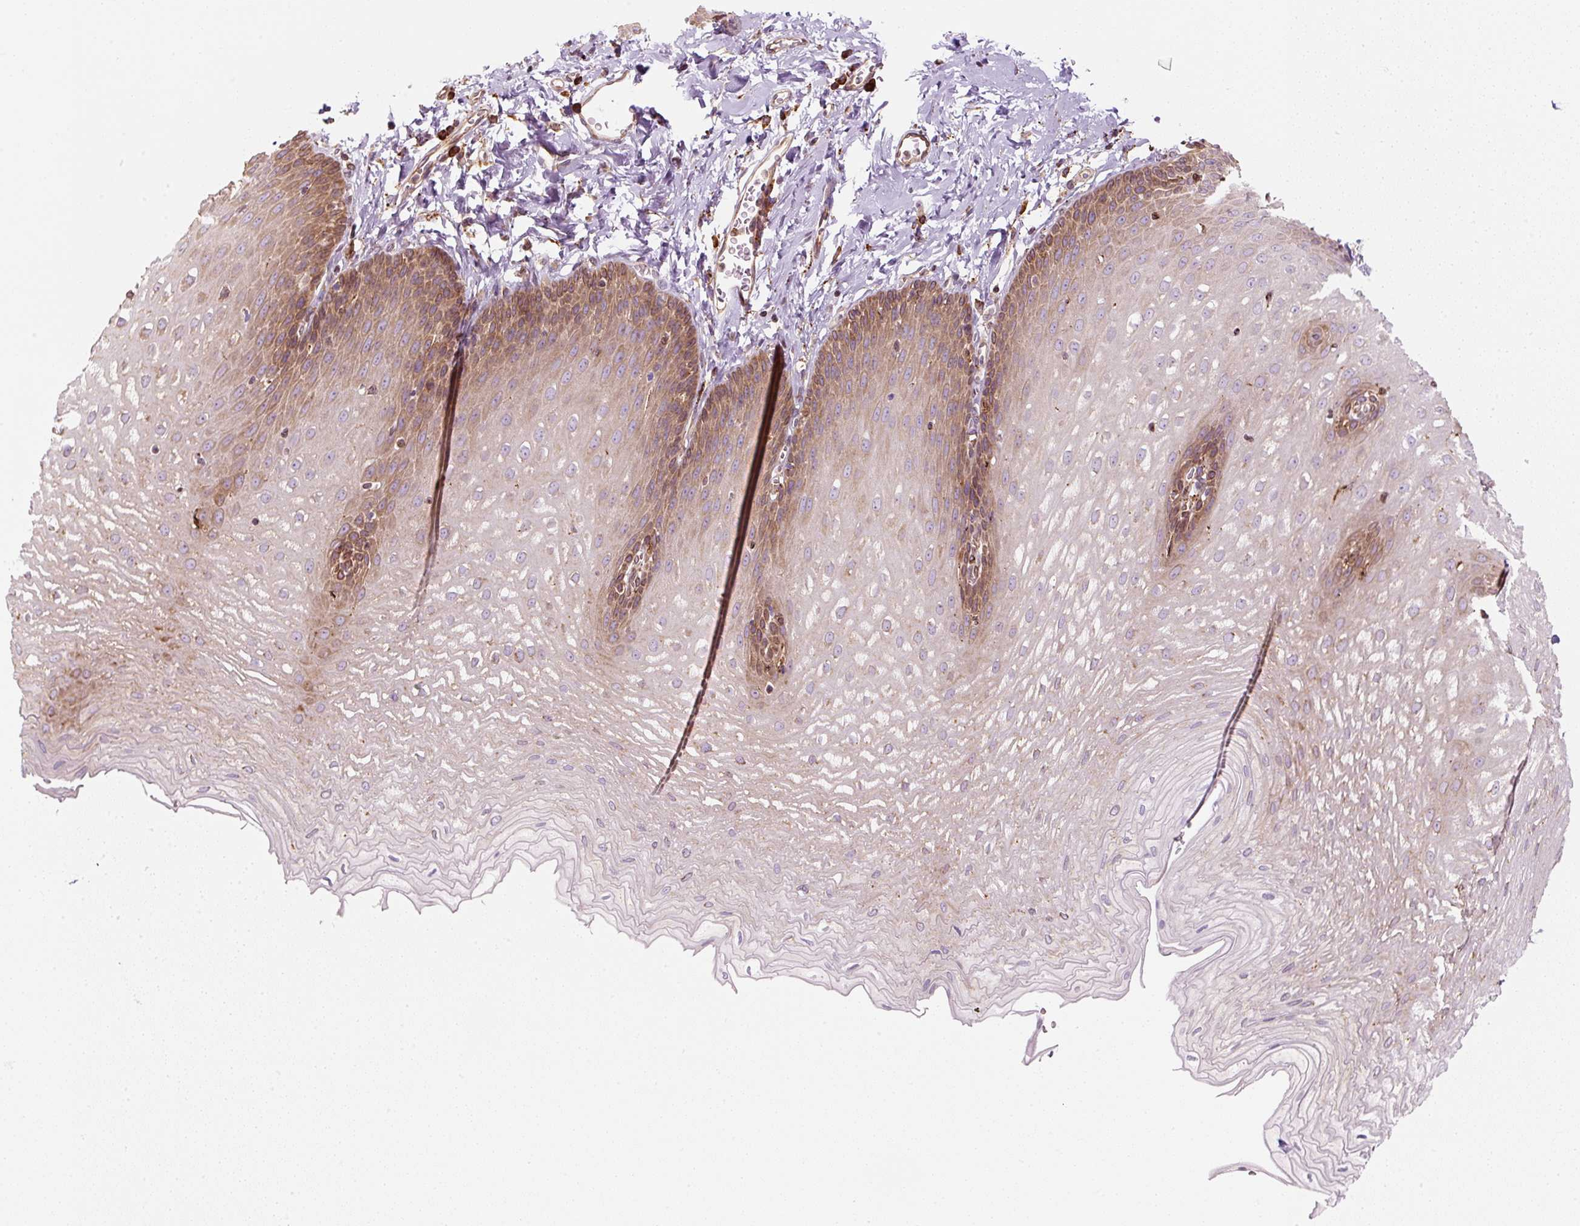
{"staining": {"intensity": "moderate", "quantity": "25%-75%", "location": "cytoplasmic/membranous"}, "tissue": "esophagus", "cell_type": "Squamous epithelial cells", "image_type": "normal", "snomed": [{"axis": "morphology", "description": "Normal tissue, NOS"}, {"axis": "topography", "description": "Esophagus"}], "caption": "A micrograph of human esophagus stained for a protein shows moderate cytoplasmic/membranous brown staining in squamous epithelial cells.", "gene": "PRKCSH", "patient": {"sex": "male", "age": 70}}